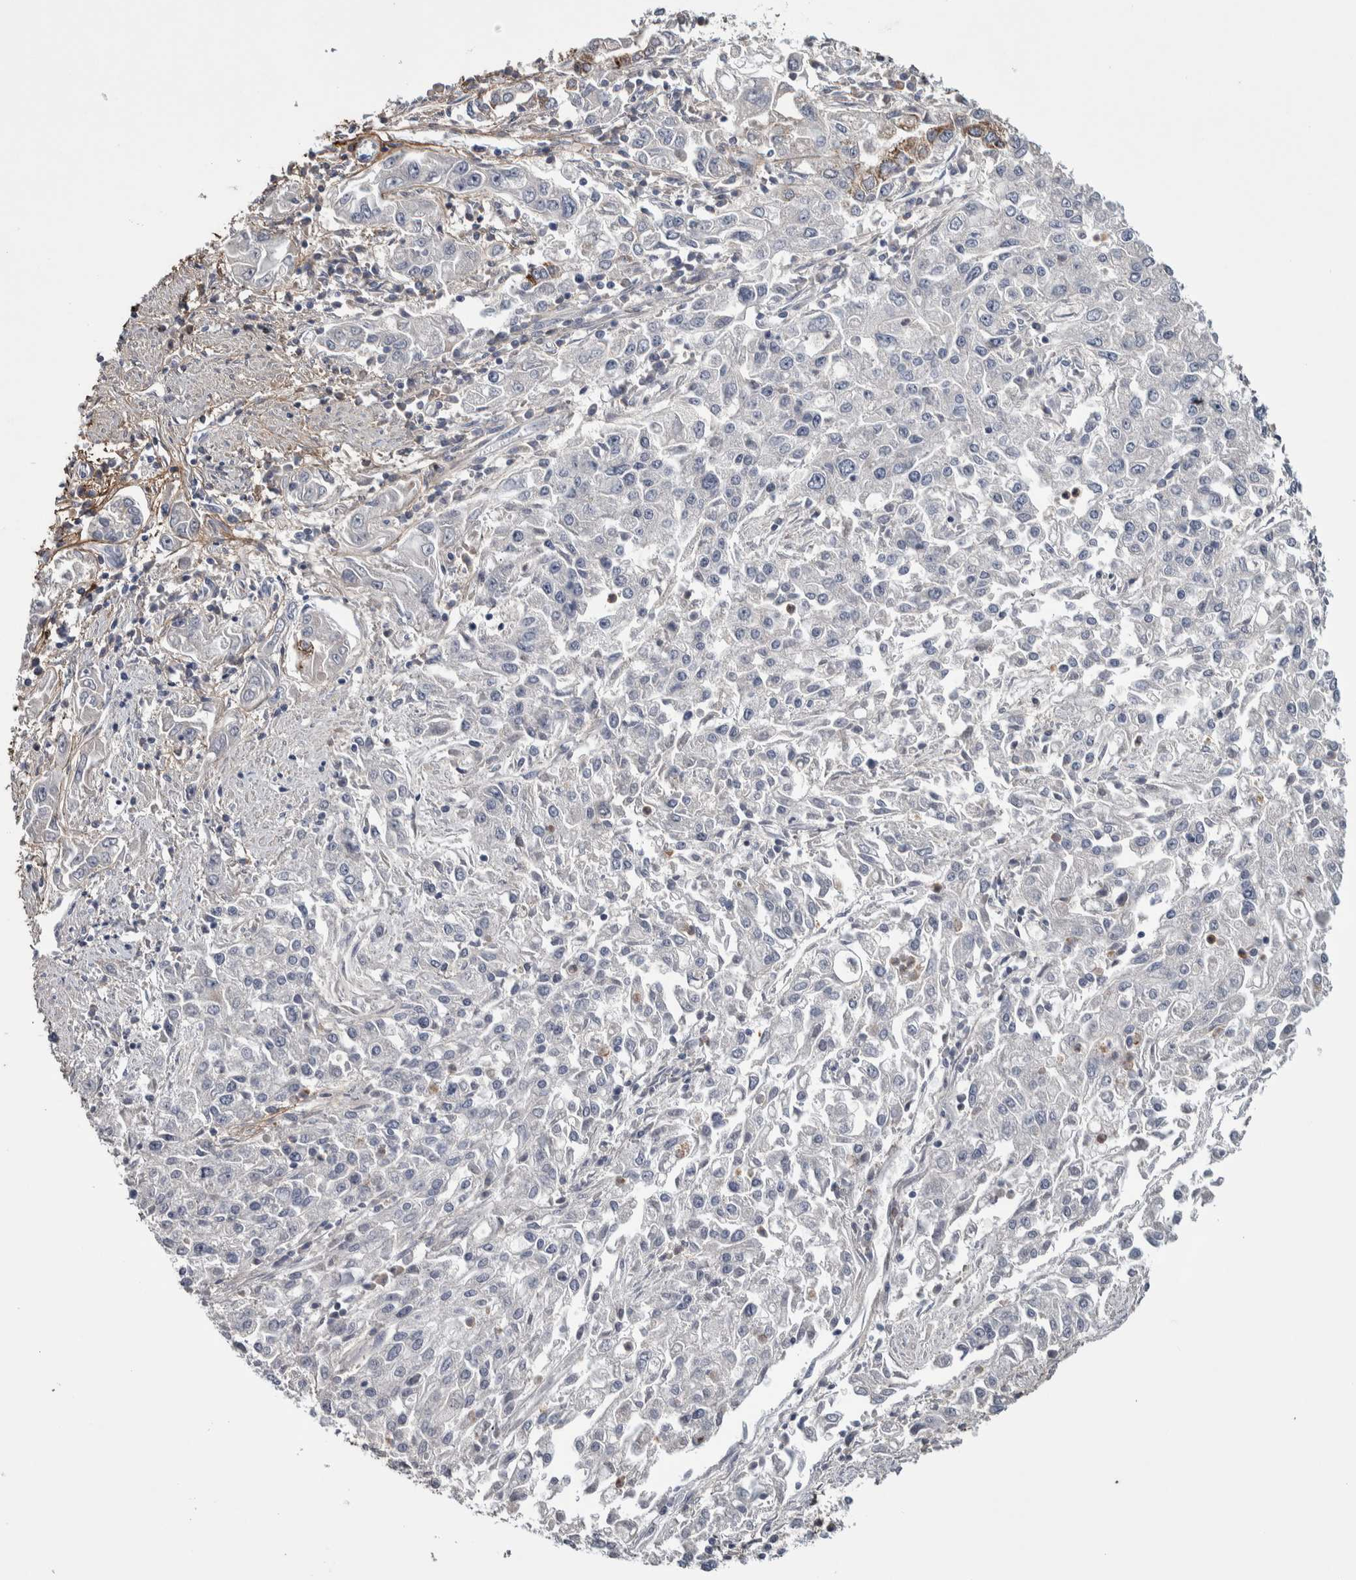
{"staining": {"intensity": "negative", "quantity": "none", "location": "none"}, "tissue": "endometrial cancer", "cell_type": "Tumor cells", "image_type": "cancer", "snomed": [{"axis": "morphology", "description": "Adenocarcinoma, NOS"}, {"axis": "topography", "description": "Endometrium"}], "caption": "IHC image of neoplastic tissue: human endometrial adenocarcinoma stained with DAB reveals no significant protein positivity in tumor cells. The staining was performed using DAB to visualize the protein expression in brown, while the nuclei were stained in blue with hematoxylin (Magnification: 20x).", "gene": "ASPN", "patient": {"sex": "female", "age": 49}}